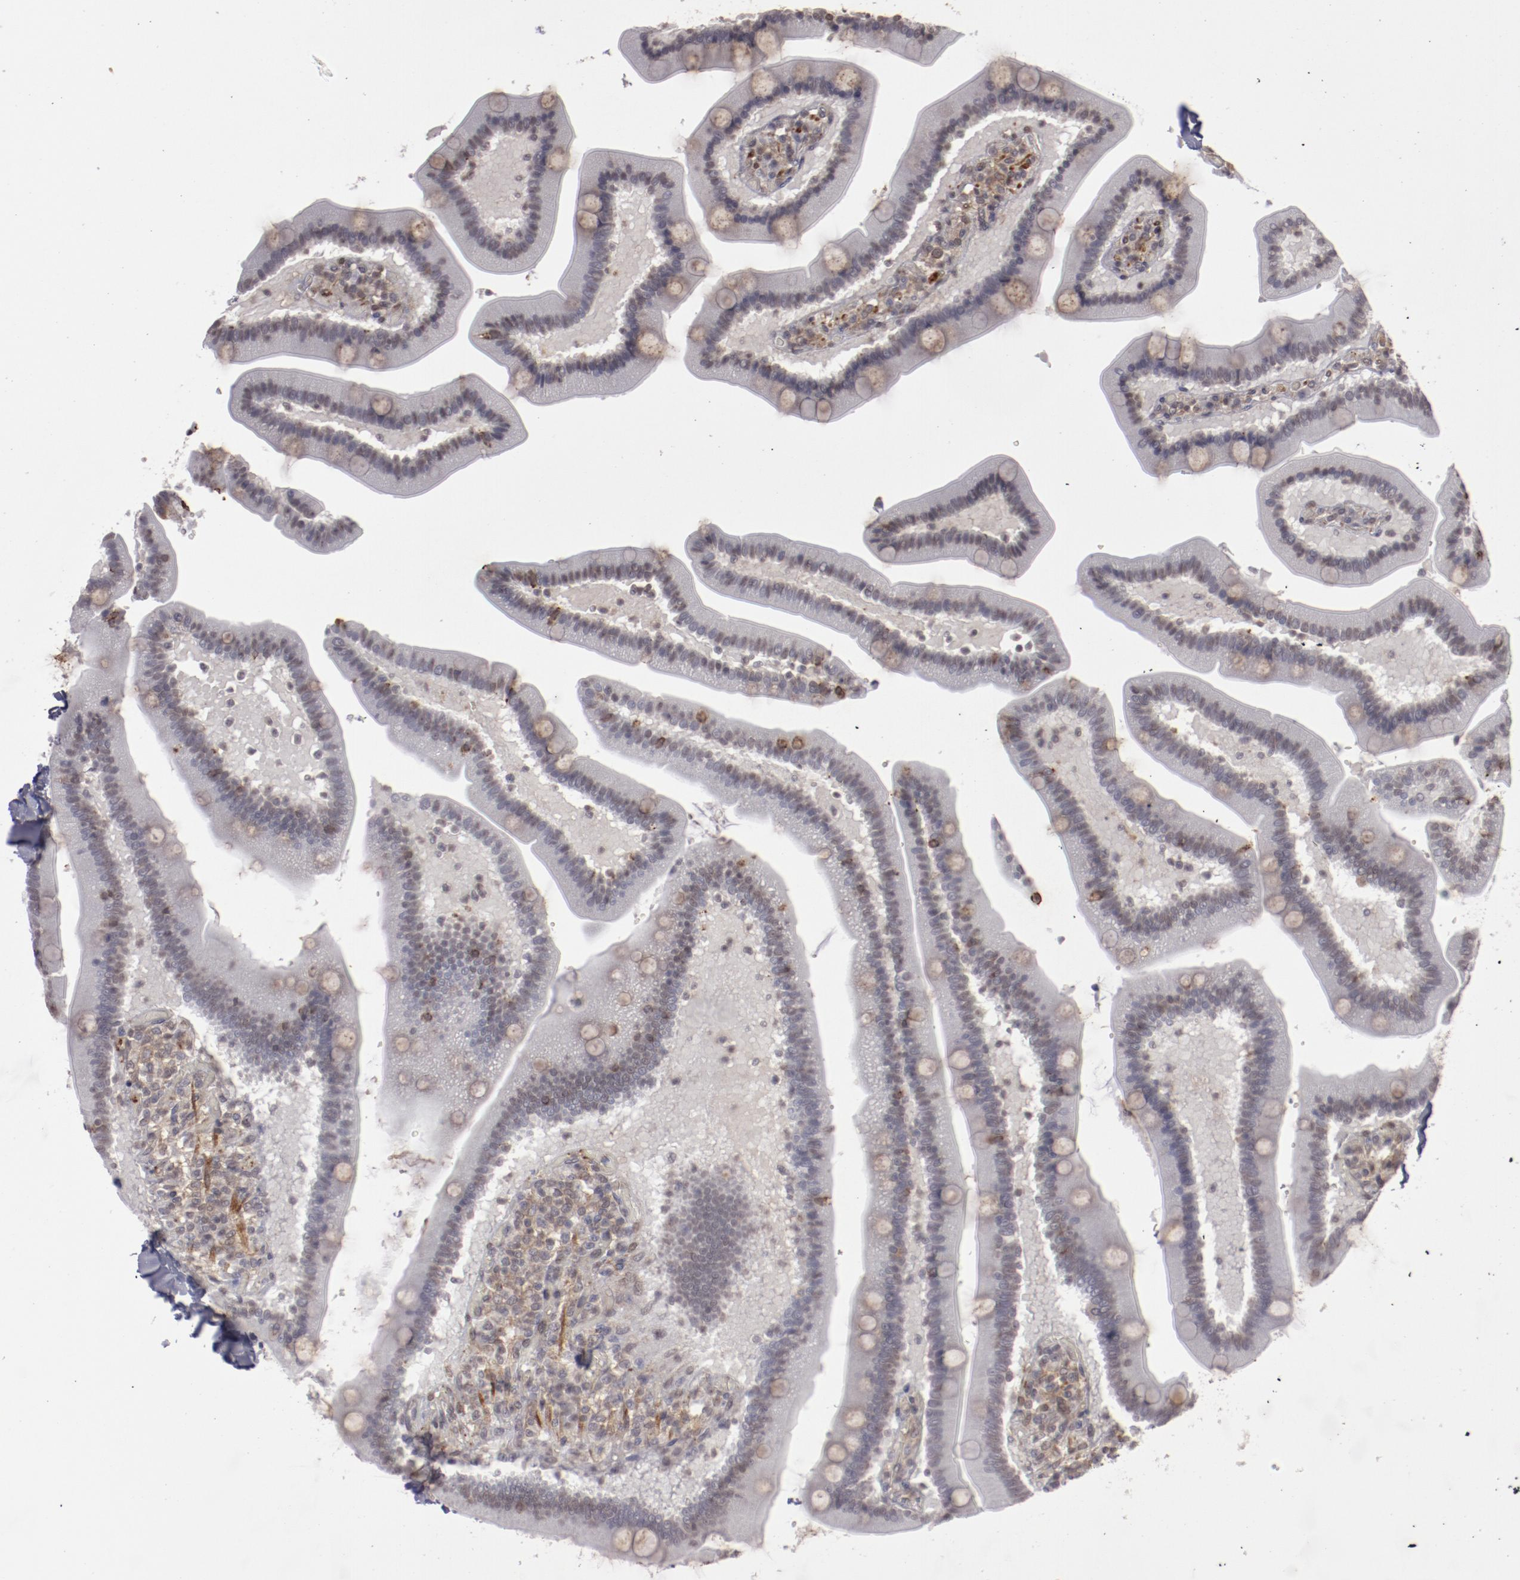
{"staining": {"intensity": "negative", "quantity": "none", "location": "none"}, "tissue": "duodenum", "cell_type": "Glandular cells", "image_type": "normal", "snomed": [{"axis": "morphology", "description": "Normal tissue, NOS"}, {"axis": "topography", "description": "Duodenum"}], "caption": "The micrograph displays no staining of glandular cells in benign duodenum.", "gene": "LEF1", "patient": {"sex": "male", "age": 66}}